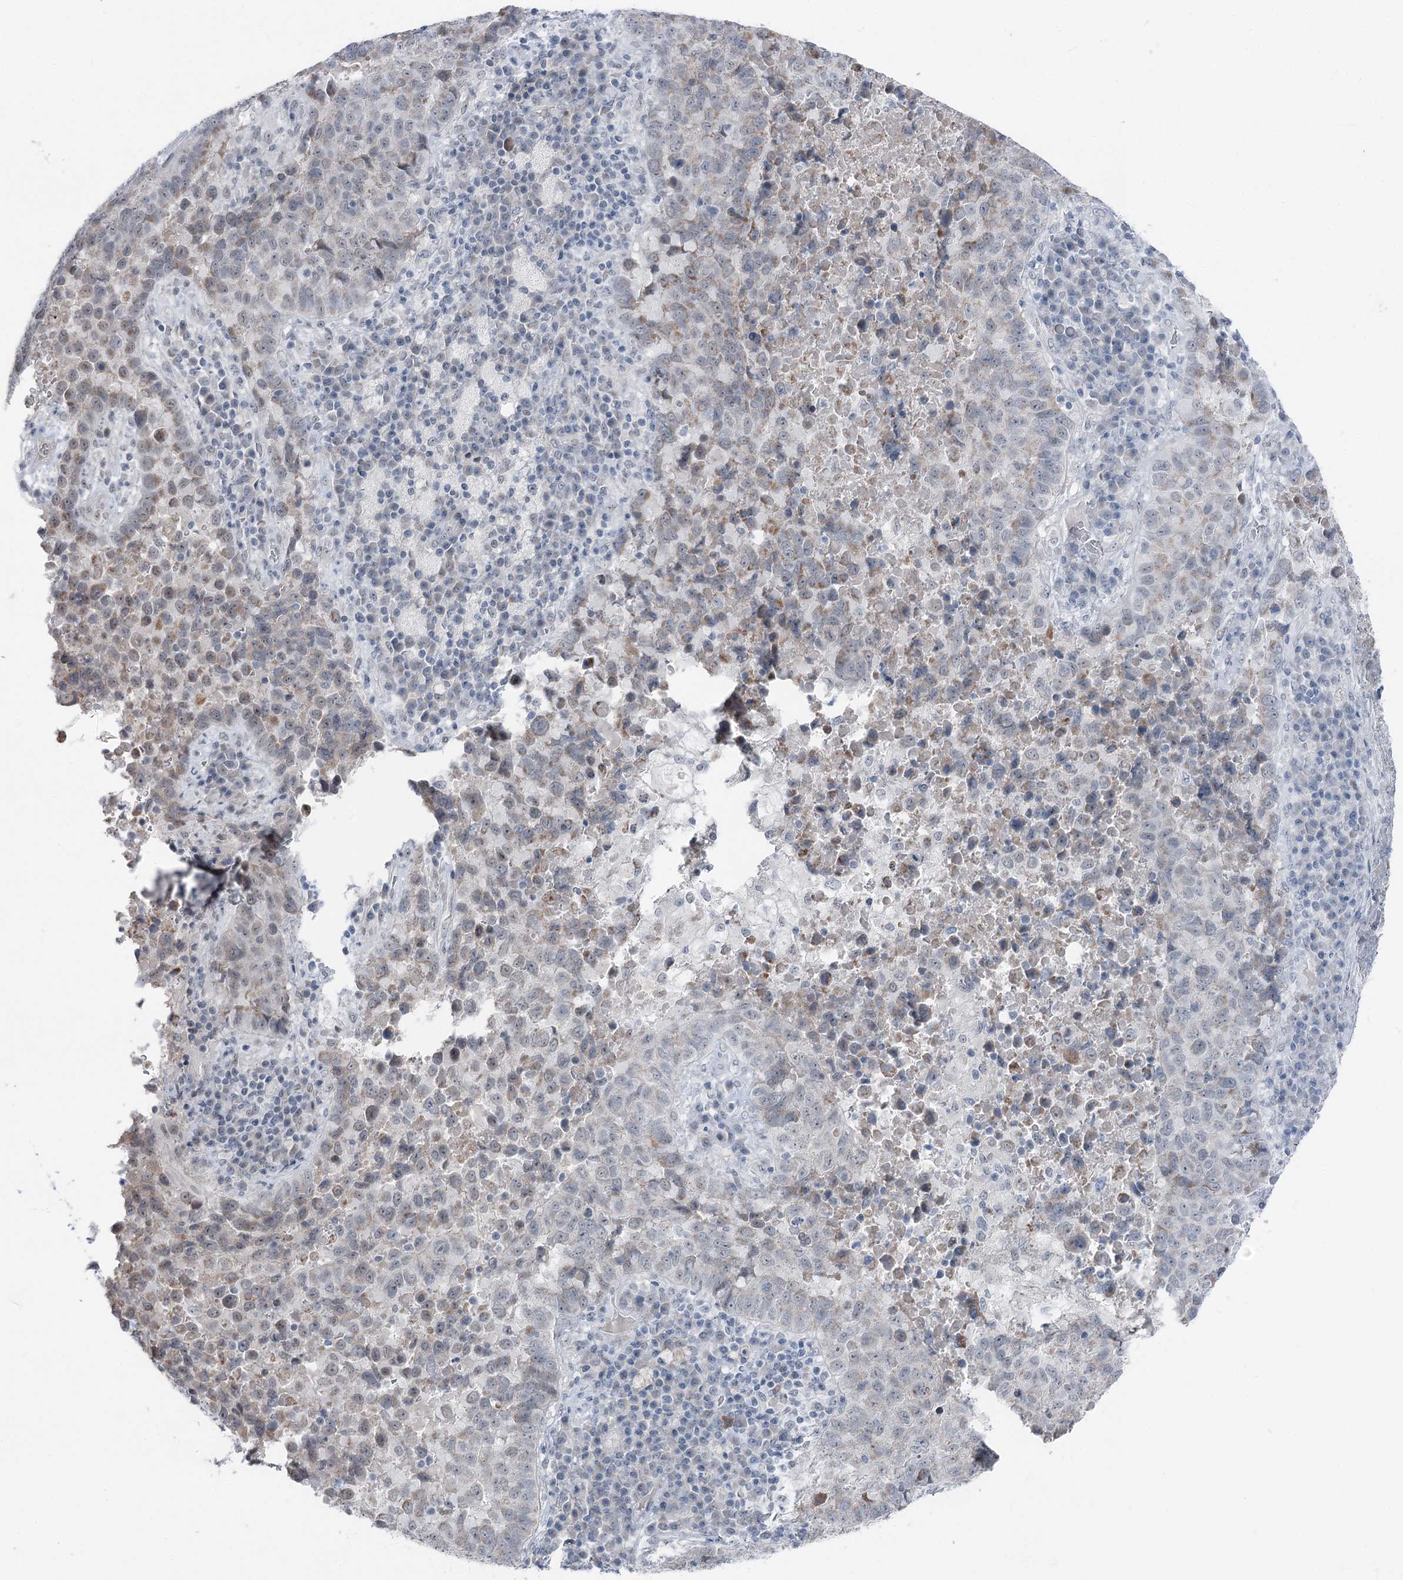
{"staining": {"intensity": "negative", "quantity": "none", "location": "none"}, "tissue": "lung cancer", "cell_type": "Tumor cells", "image_type": "cancer", "snomed": [{"axis": "morphology", "description": "Squamous cell carcinoma, NOS"}, {"axis": "topography", "description": "Lung"}], "caption": "Tumor cells are negative for protein expression in human squamous cell carcinoma (lung). Nuclei are stained in blue.", "gene": "STEEP1", "patient": {"sex": "male", "age": 73}}